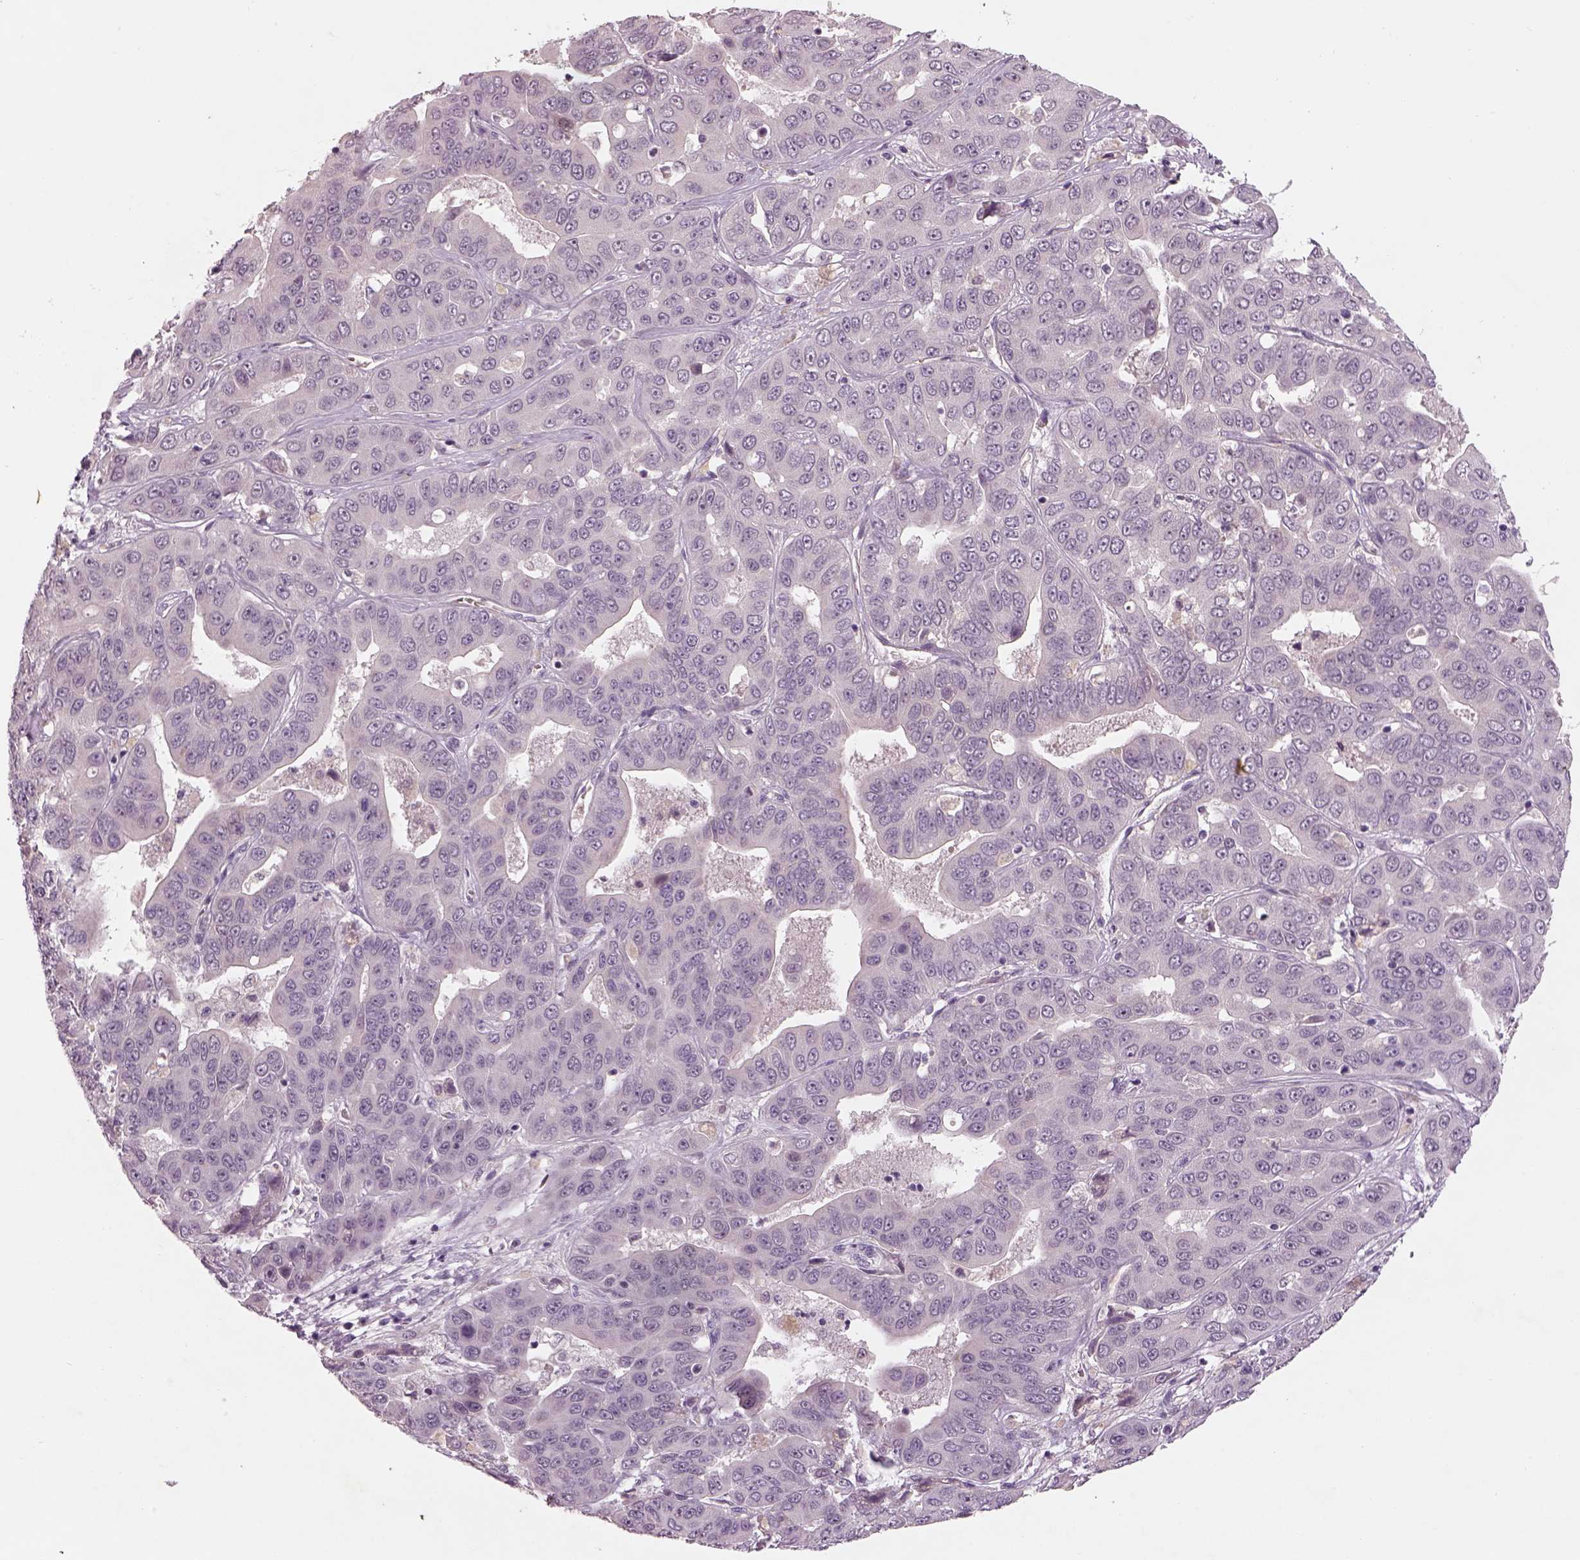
{"staining": {"intensity": "negative", "quantity": "none", "location": "none"}, "tissue": "liver cancer", "cell_type": "Tumor cells", "image_type": "cancer", "snomed": [{"axis": "morphology", "description": "Cholangiocarcinoma"}, {"axis": "topography", "description": "Liver"}], "caption": "Tumor cells are negative for brown protein staining in liver cholangiocarcinoma.", "gene": "GDNF", "patient": {"sex": "female", "age": 52}}